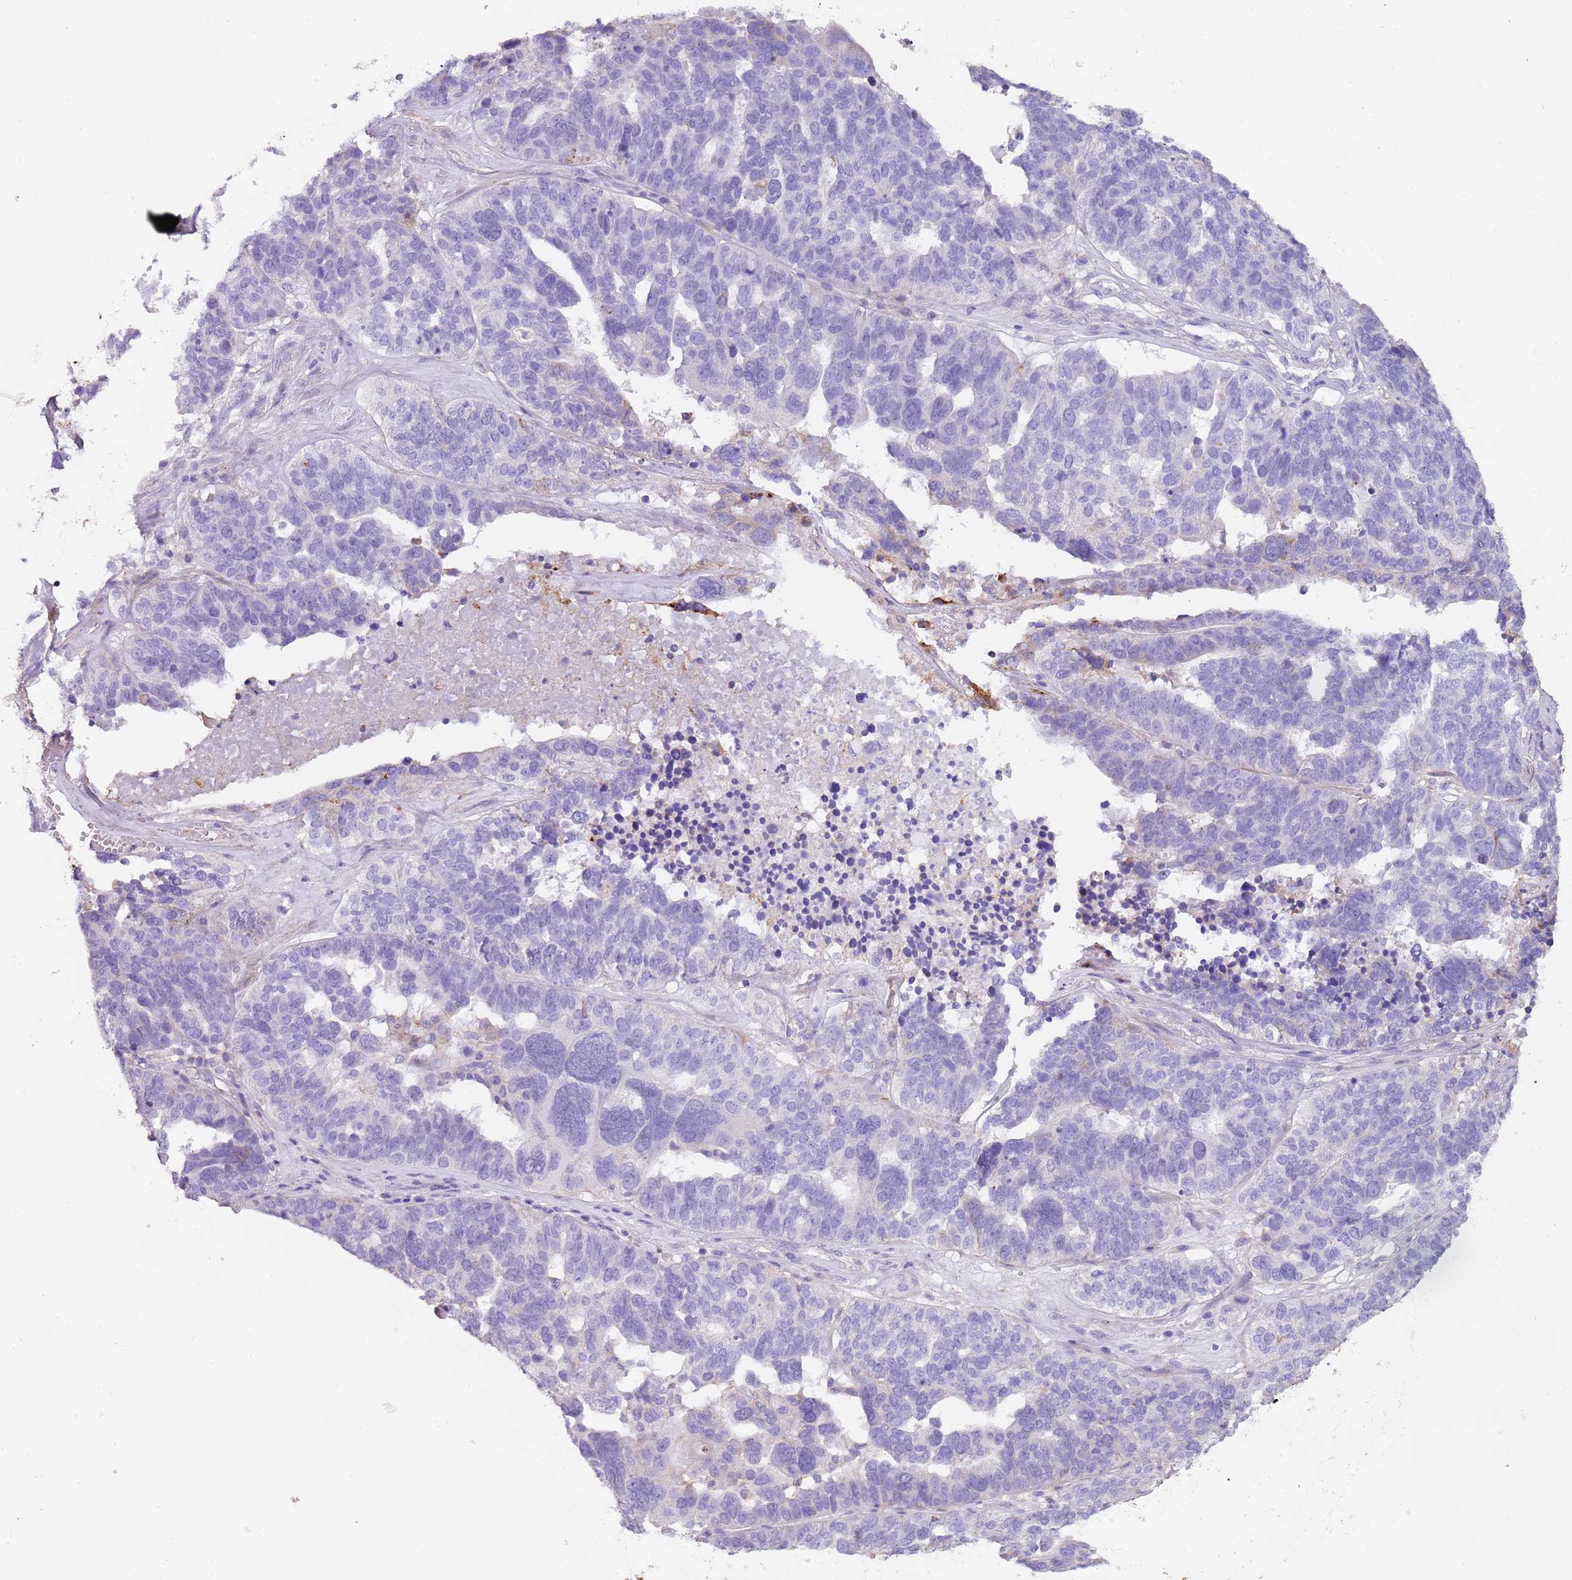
{"staining": {"intensity": "negative", "quantity": "none", "location": "none"}, "tissue": "ovarian cancer", "cell_type": "Tumor cells", "image_type": "cancer", "snomed": [{"axis": "morphology", "description": "Cystadenocarcinoma, serous, NOS"}, {"axis": "topography", "description": "Ovary"}], "caption": "Immunohistochemistry (IHC) photomicrograph of ovarian serous cystadenocarcinoma stained for a protein (brown), which exhibits no staining in tumor cells.", "gene": "NBPF3", "patient": {"sex": "female", "age": 59}}